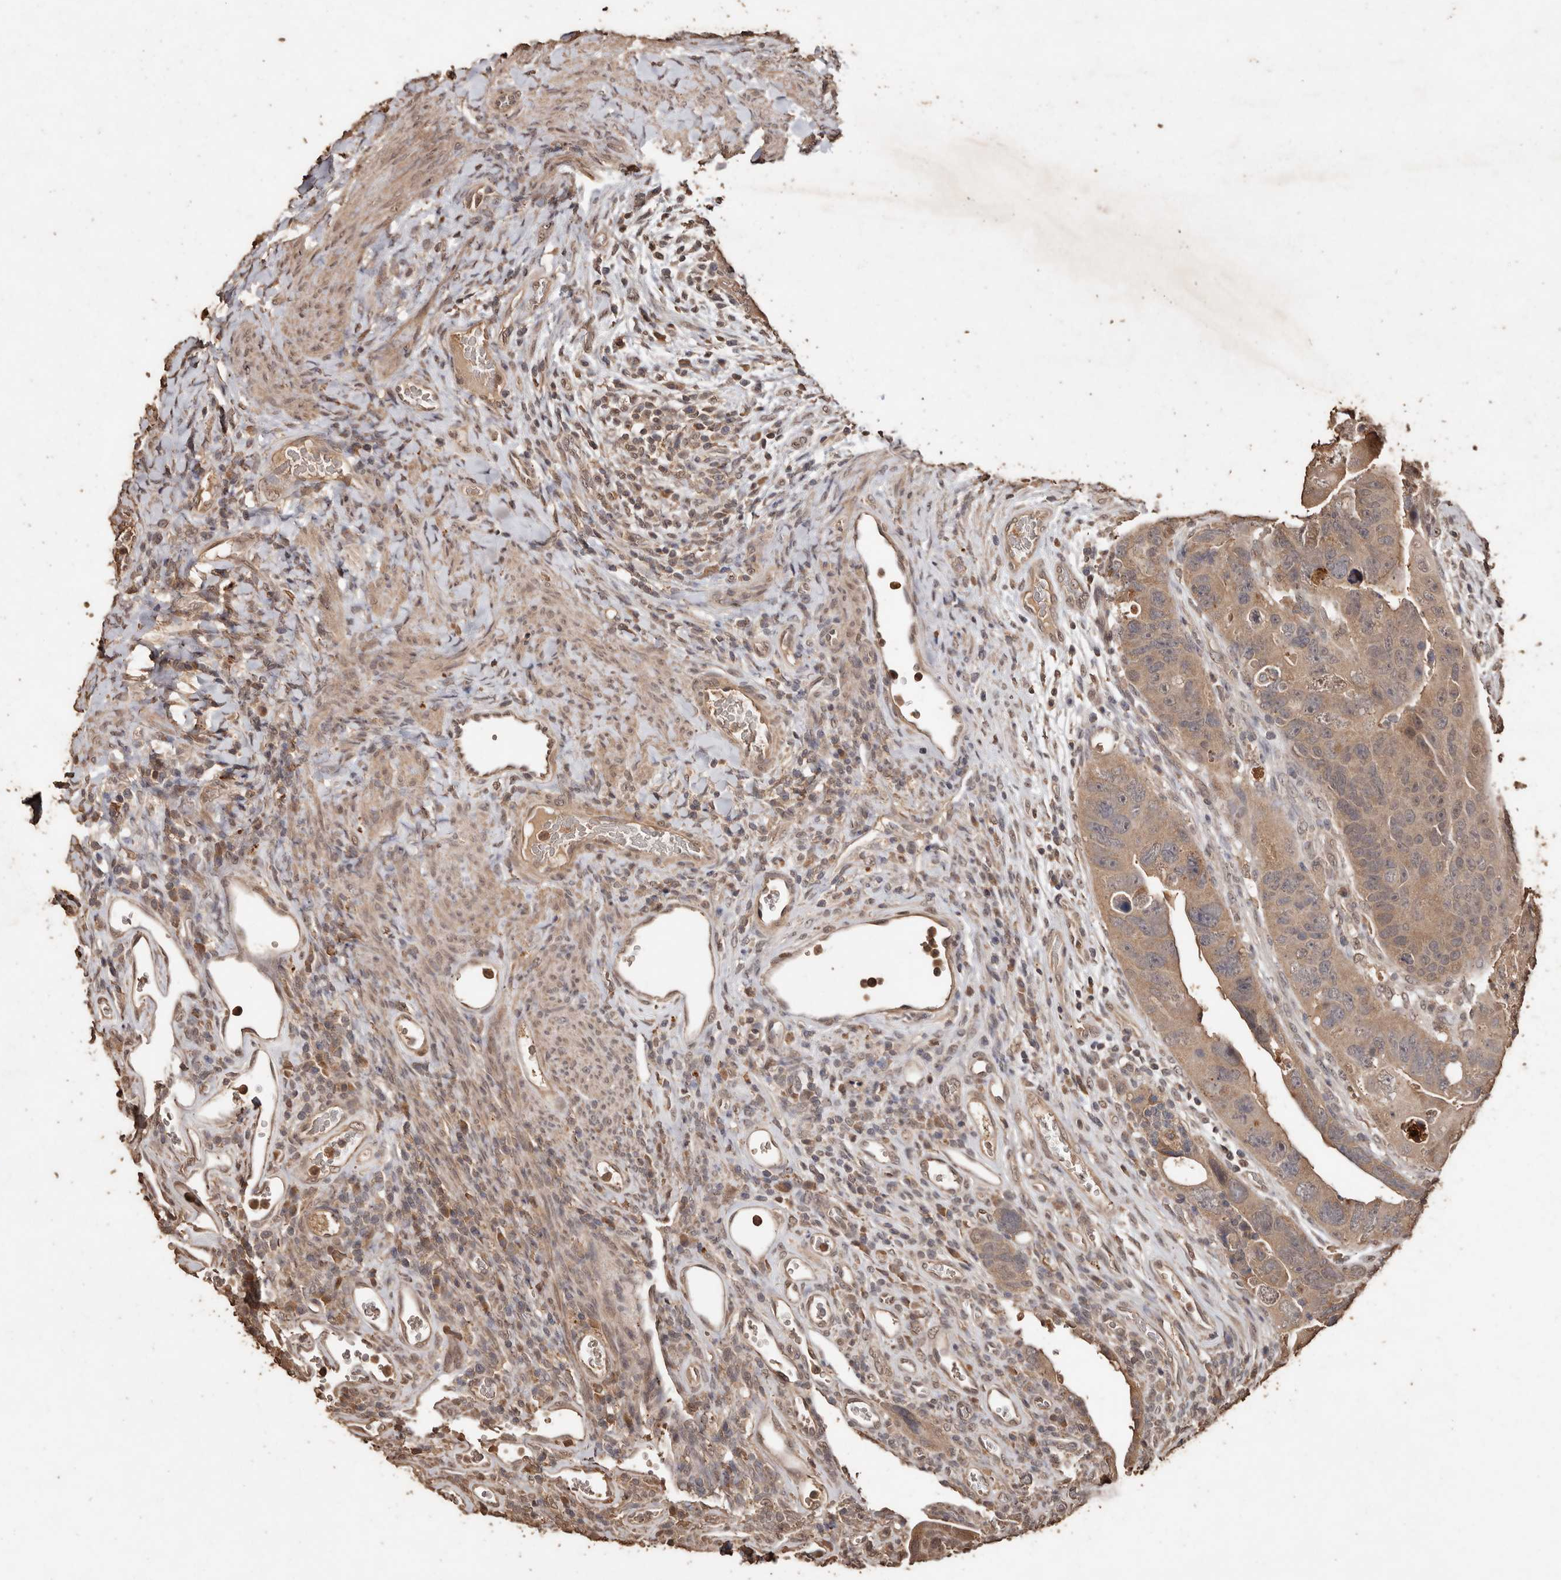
{"staining": {"intensity": "moderate", "quantity": ">75%", "location": "cytoplasmic/membranous"}, "tissue": "colorectal cancer", "cell_type": "Tumor cells", "image_type": "cancer", "snomed": [{"axis": "morphology", "description": "Adenocarcinoma, NOS"}, {"axis": "topography", "description": "Rectum"}], "caption": "Immunohistochemical staining of adenocarcinoma (colorectal) displays medium levels of moderate cytoplasmic/membranous protein expression in about >75% of tumor cells.", "gene": "PKDCC", "patient": {"sex": "male", "age": 59}}